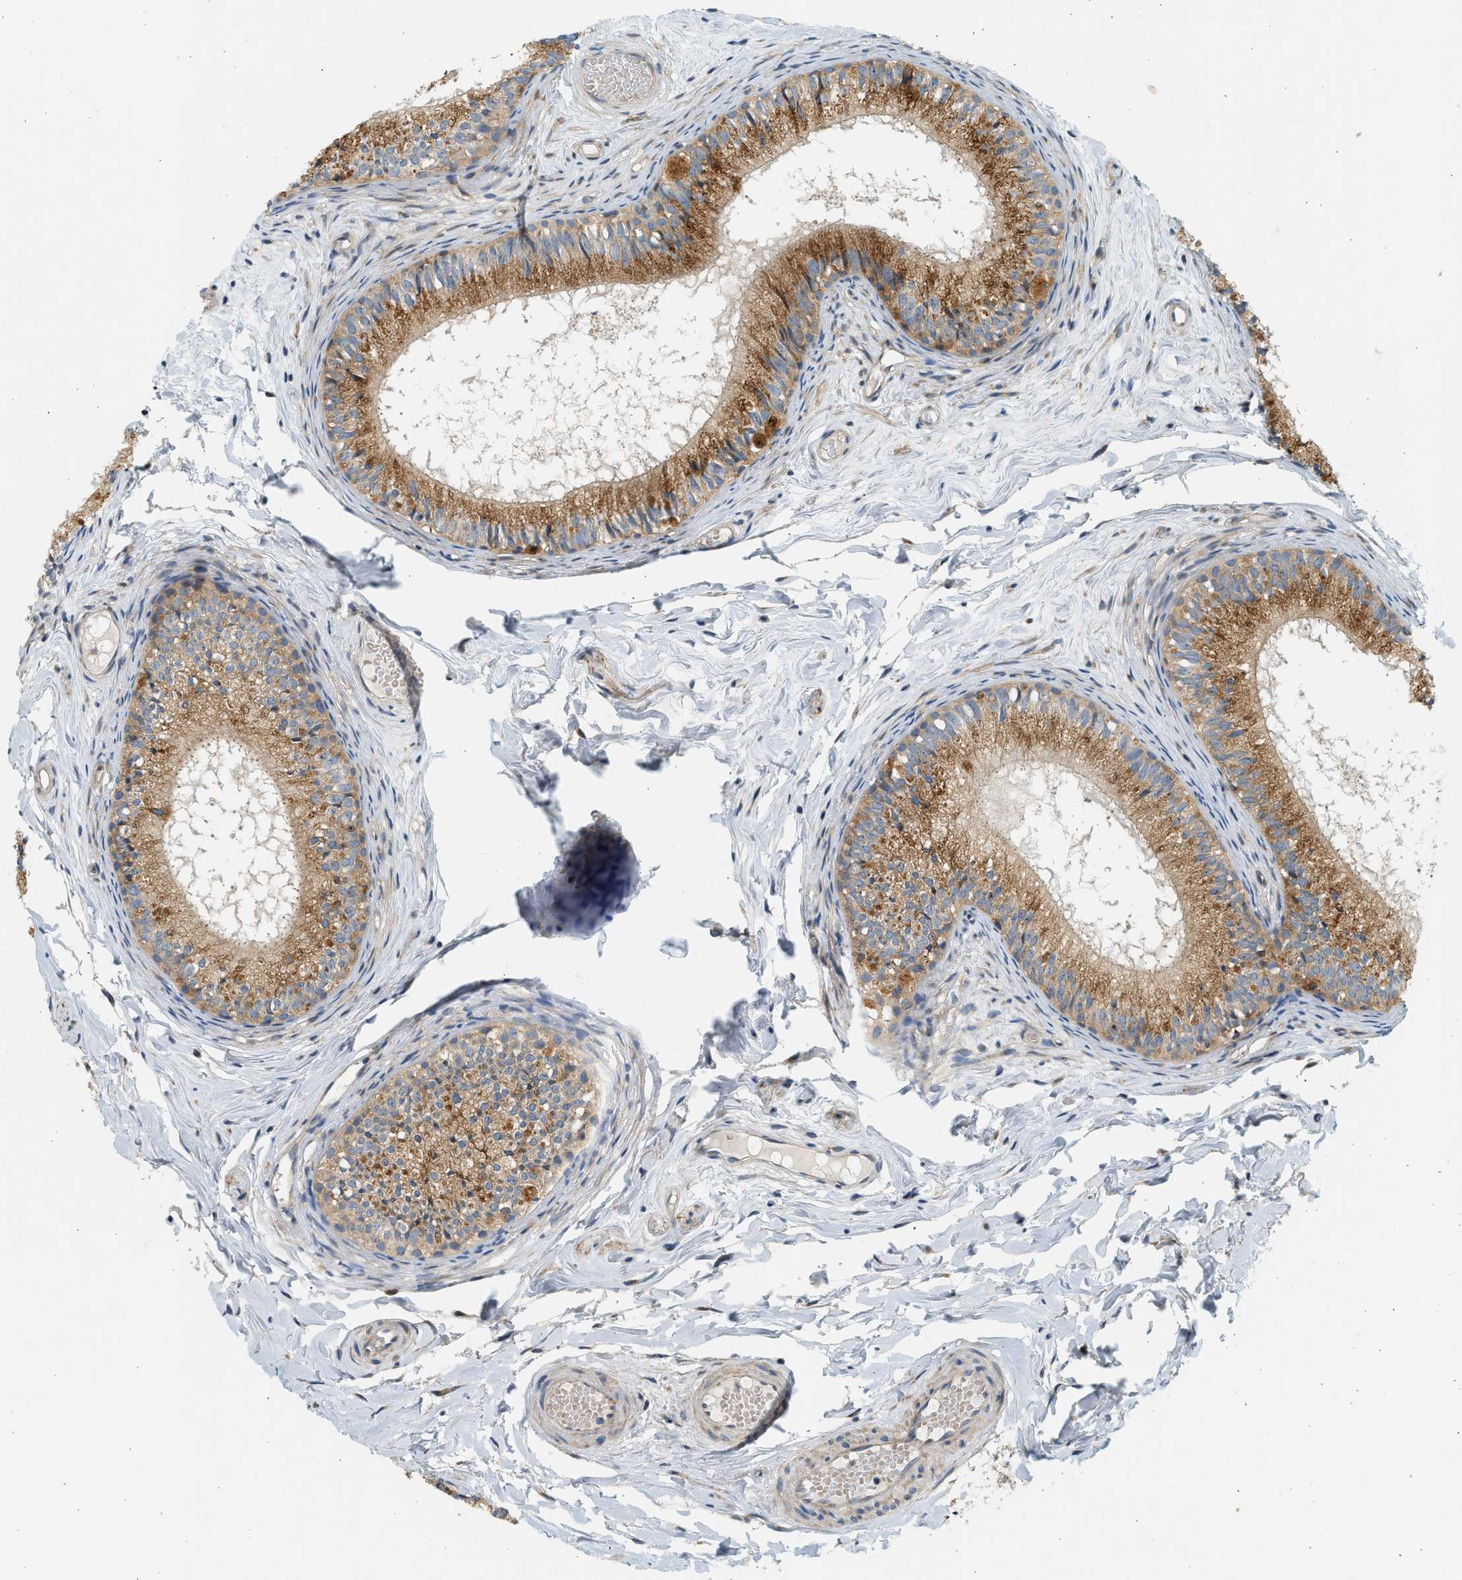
{"staining": {"intensity": "moderate", "quantity": ">75%", "location": "cytoplasmic/membranous"}, "tissue": "epididymis", "cell_type": "Glandular cells", "image_type": "normal", "snomed": [{"axis": "morphology", "description": "Normal tissue, NOS"}, {"axis": "topography", "description": "Epididymis"}], "caption": "An image of epididymis stained for a protein displays moderate cytoplasmic/membranous brown staining in glandular cells. (DAB (3,3'-diaminobenzidine) IHC with brightfield microscopy, high magnification).", "gene": "KDELR2", "patient": {"sex": "male", "age": 46}}